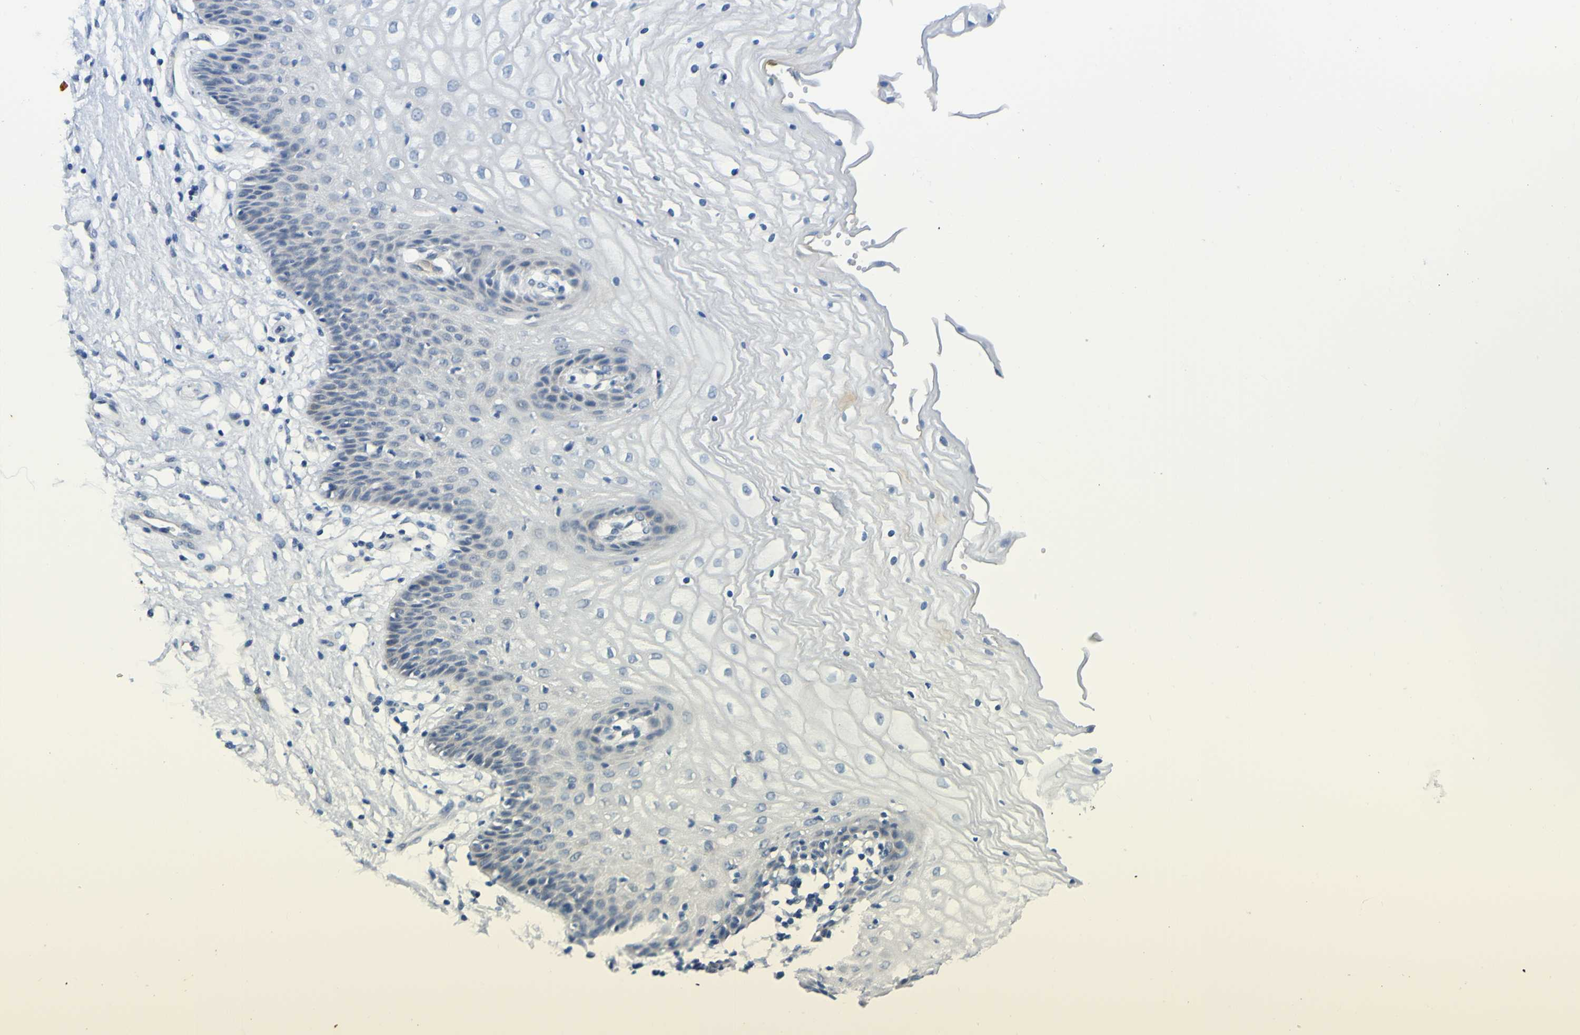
{"staining": {"intensity": "negative", "quantity": "none", "location": "none"}, "tissue": "vagina", "cell_type": "Squamous epithelial cells", "image_type": "normal", "snomed": [{"axis": "morphology", "description": "Normal tissue, NOS"}, {"axis": "topography", "description": "Vagina"}], "caption": "Vagina stained for a protein using IHC displays no positivity squamous epithelial cells.", "gene": "VMA21", "patient": {"sex": "female", "age": 34}}